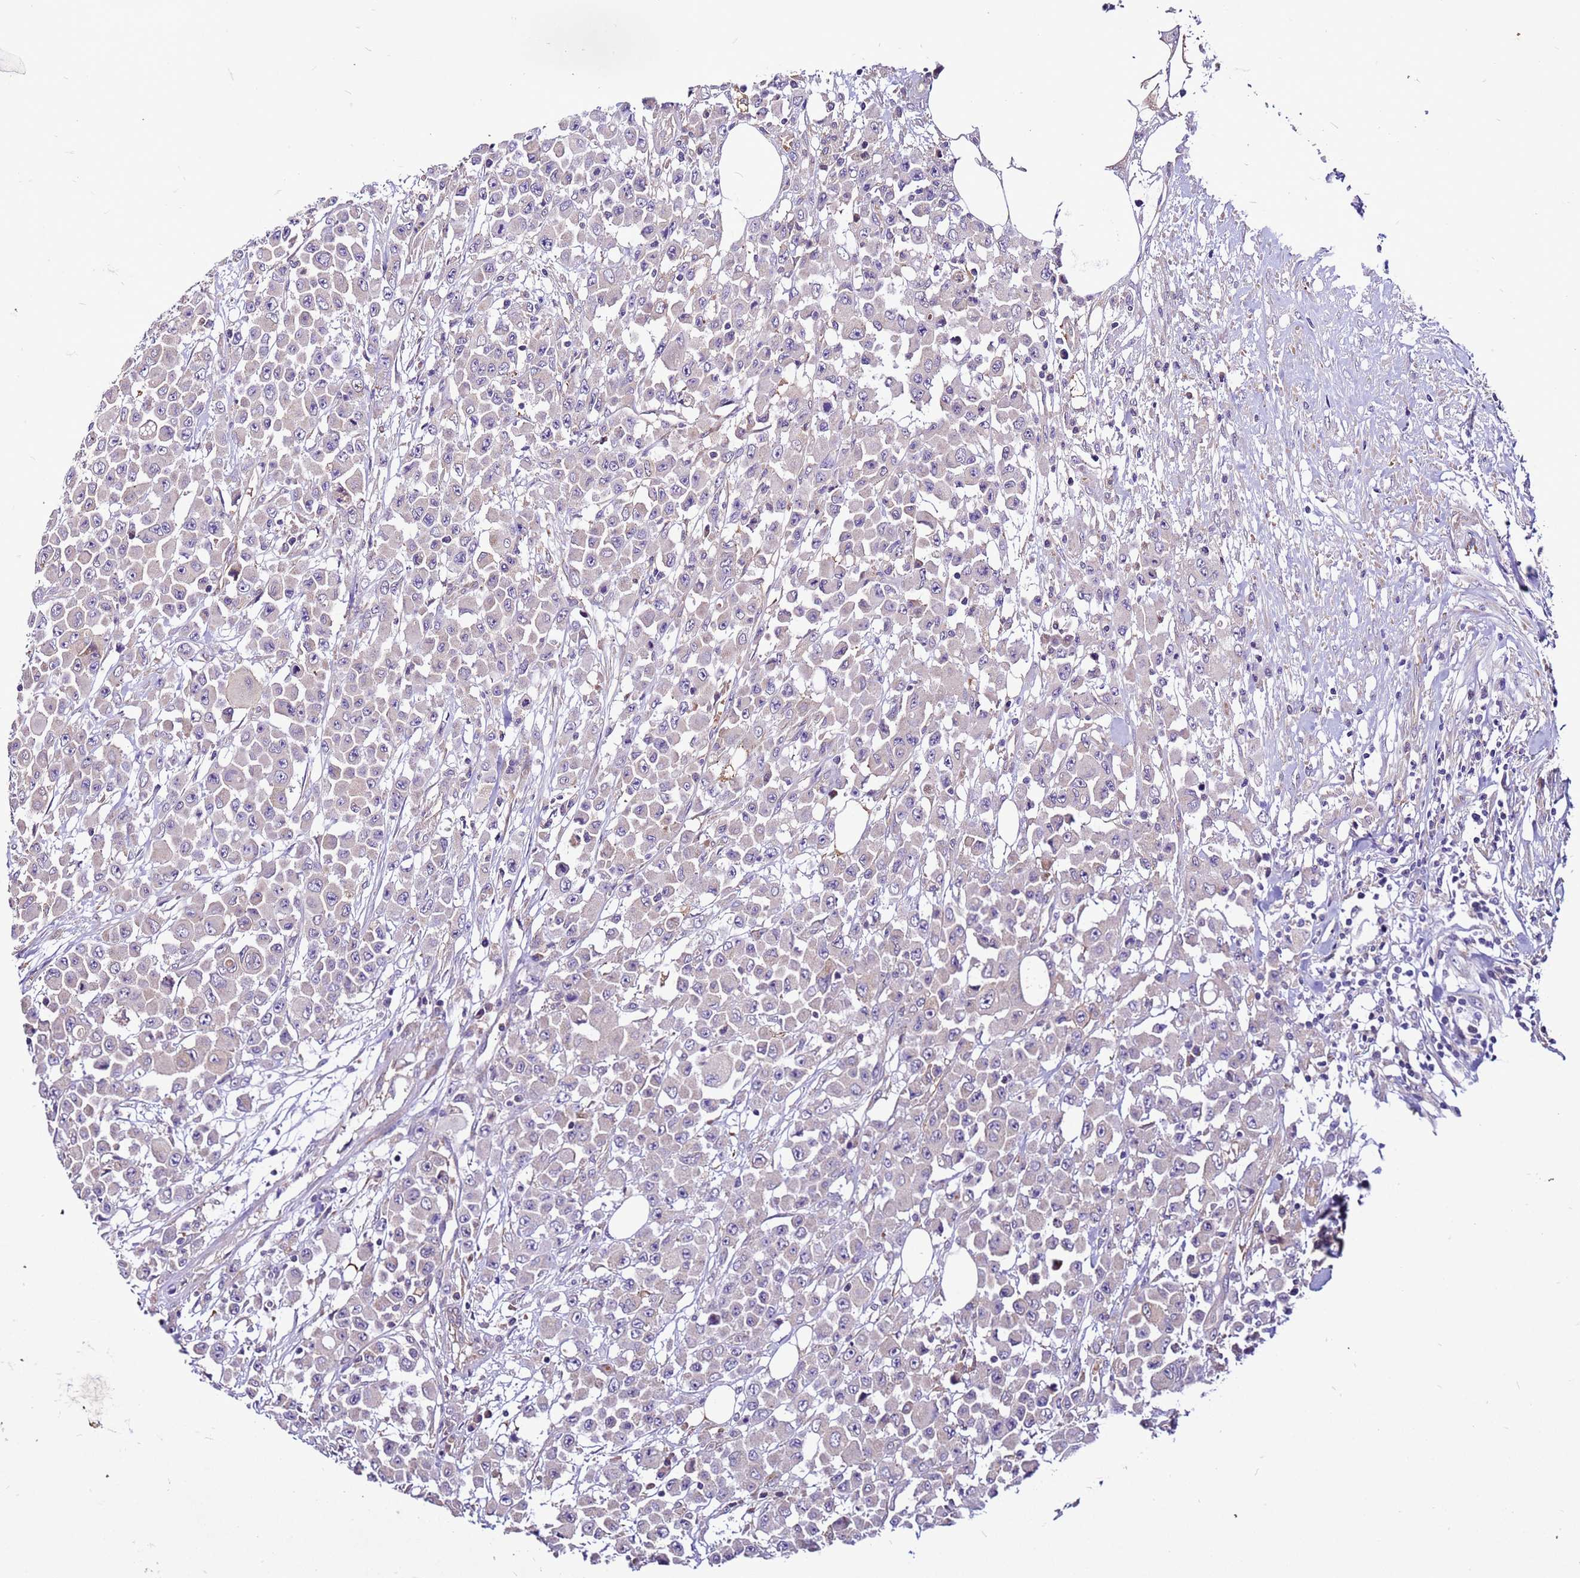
{"staining": {"intensity": "negative", "quantity": "none", "location": "none"}, "tissue": "colorectal cancer", "cell_type": "Tumor cells", "image_type": "cancer", "snomed": [{"axis": "morphology", "description": "Adenocarcinoma, NOS"}, {"axis": "topography", "description": "Colon"}], "caption": "This is an IHC micrograph of human adenocarcinoma (colorectal). There is no positivity in tumor cells.", "gene": "PKD1", "patient": {"sex": "male", "age": 51}}